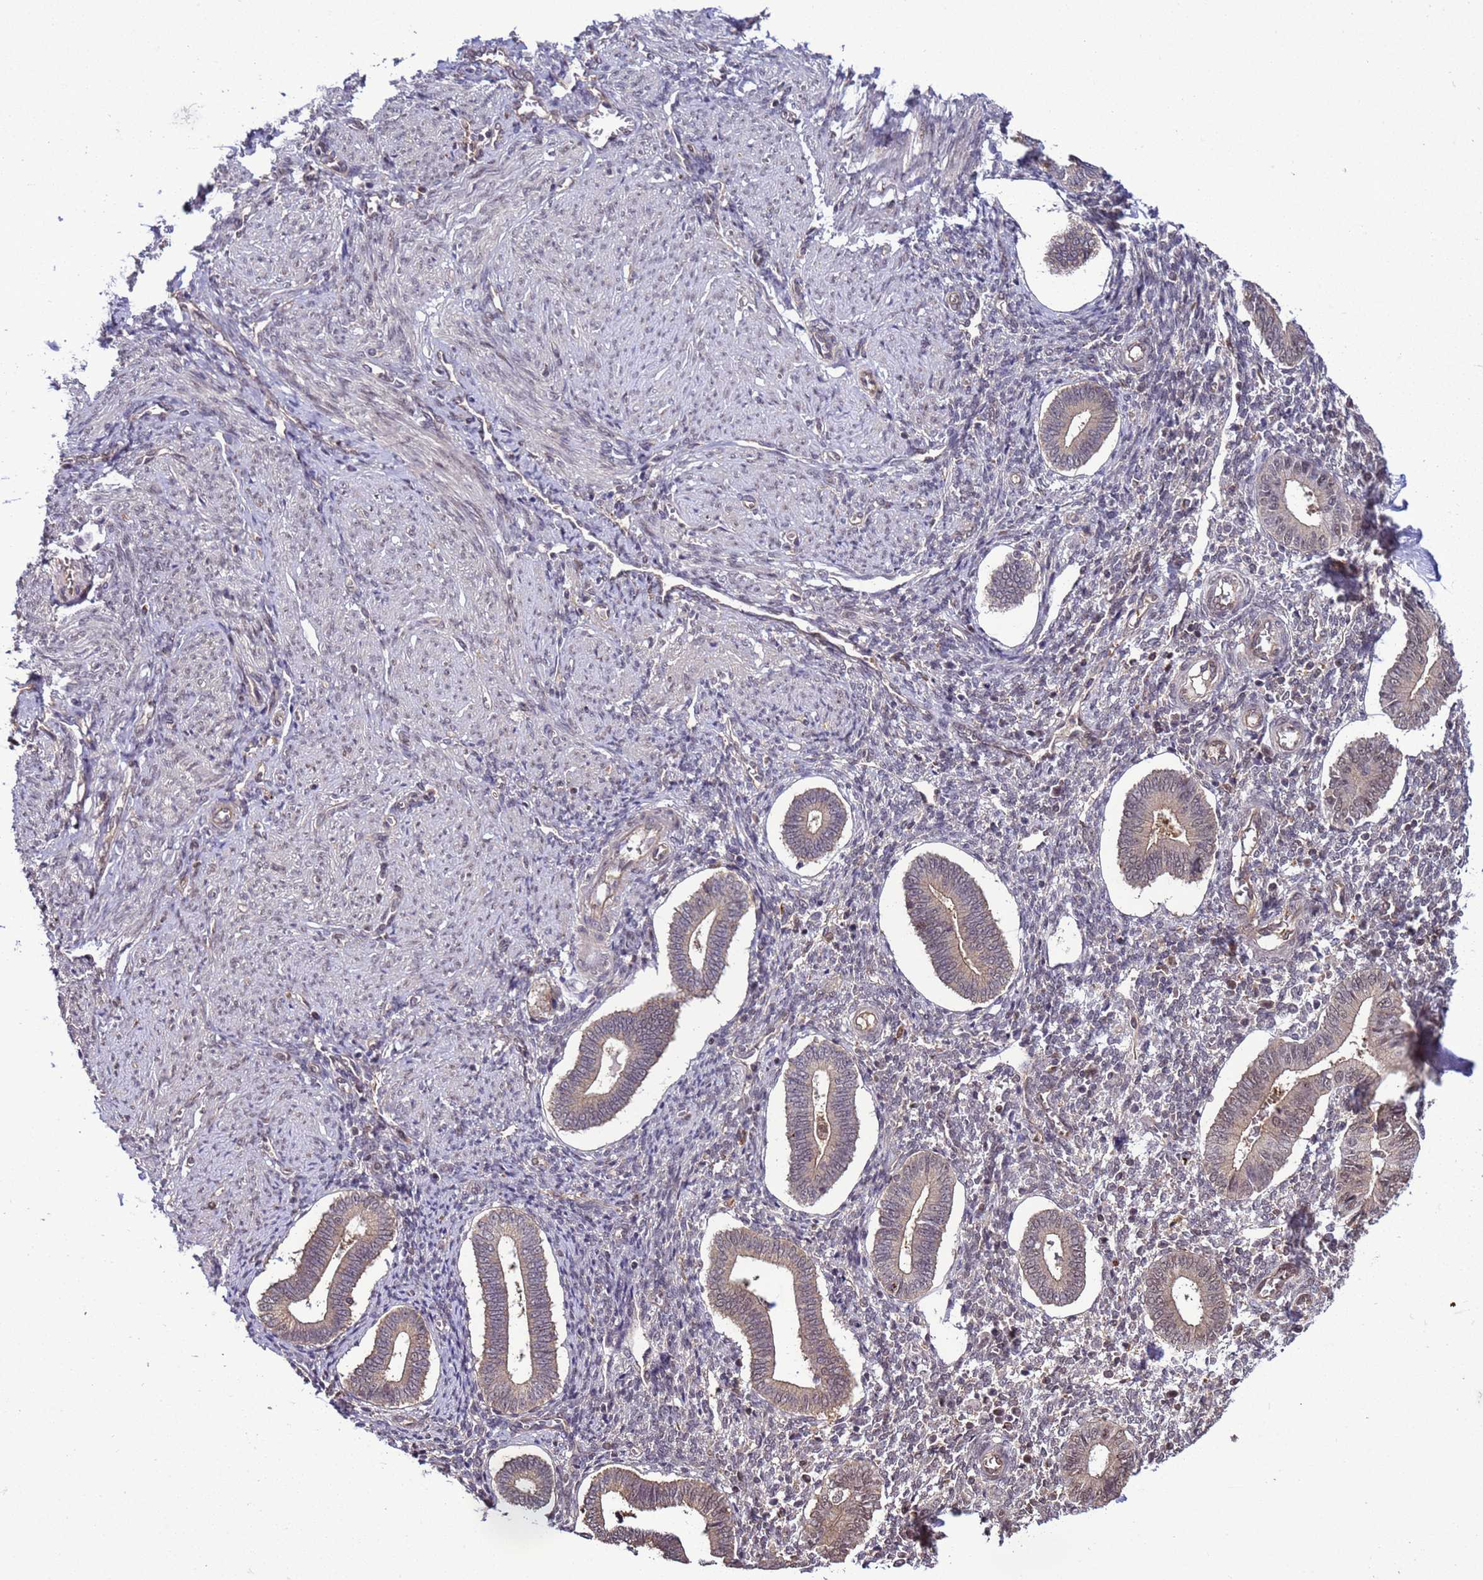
{"staining": {"intensity": "weak", "quantity": "25%-75%", "location": "nuclear"}, "tissue": "endometrium", "cell_type": "Cells in endometrial stroma", "image_type": "normal", "snomed": [{"axis": "morphology", "description": "Normal tissue, NOS"}, {"axis": "topography", "description": "Endometrium"}], "caption": "Brown immunohistochemical staining in benign endometrium shows weak nuclear staining in about 25%-75% of cells in endometrial stroma.", "gene": "GEN1", "patient": {"sex": "female", "age": 44}}